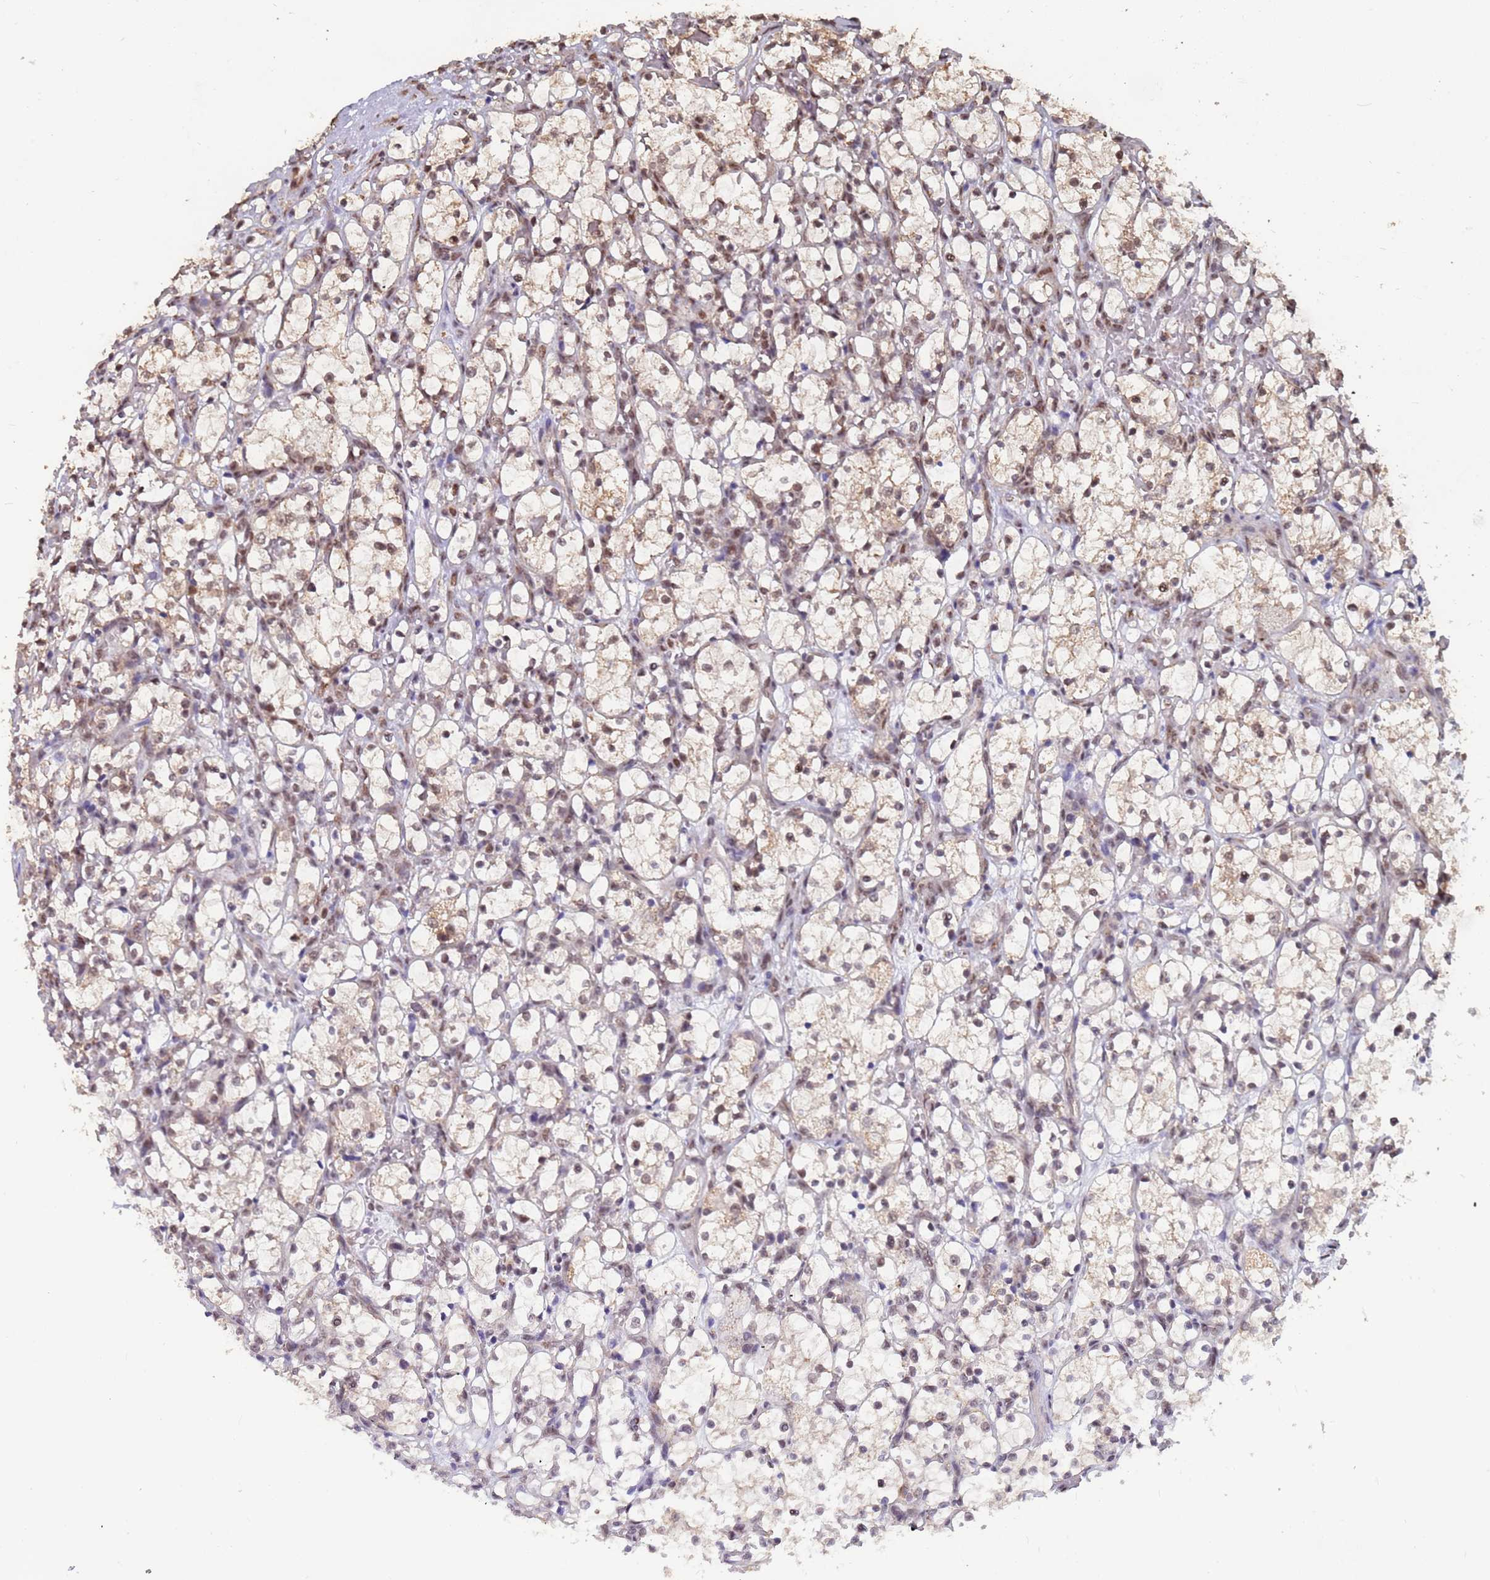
{"staining": {"intensity": "weak", "quantity": "25%-75%", "location": "cytoplasmic/membranous,nuclear"}, "tissue": "renal cancer", "cell_type": "Tumor cells", "image_type": "cancer", "snomed": [{"axis": "morphology", "description": "Adenocarcinoma, NOS"}, {"axis": "topography", "description": "Kidney"}], "caption": "Brown immunohistochemical staining in human renal cancer demonstrates weak cytoplasmic/membranous and nuclear positivity in about 25%-75% of tumor cells.", "gene": "DENND2B", "patient": {"sex": "female", "age": 69}}